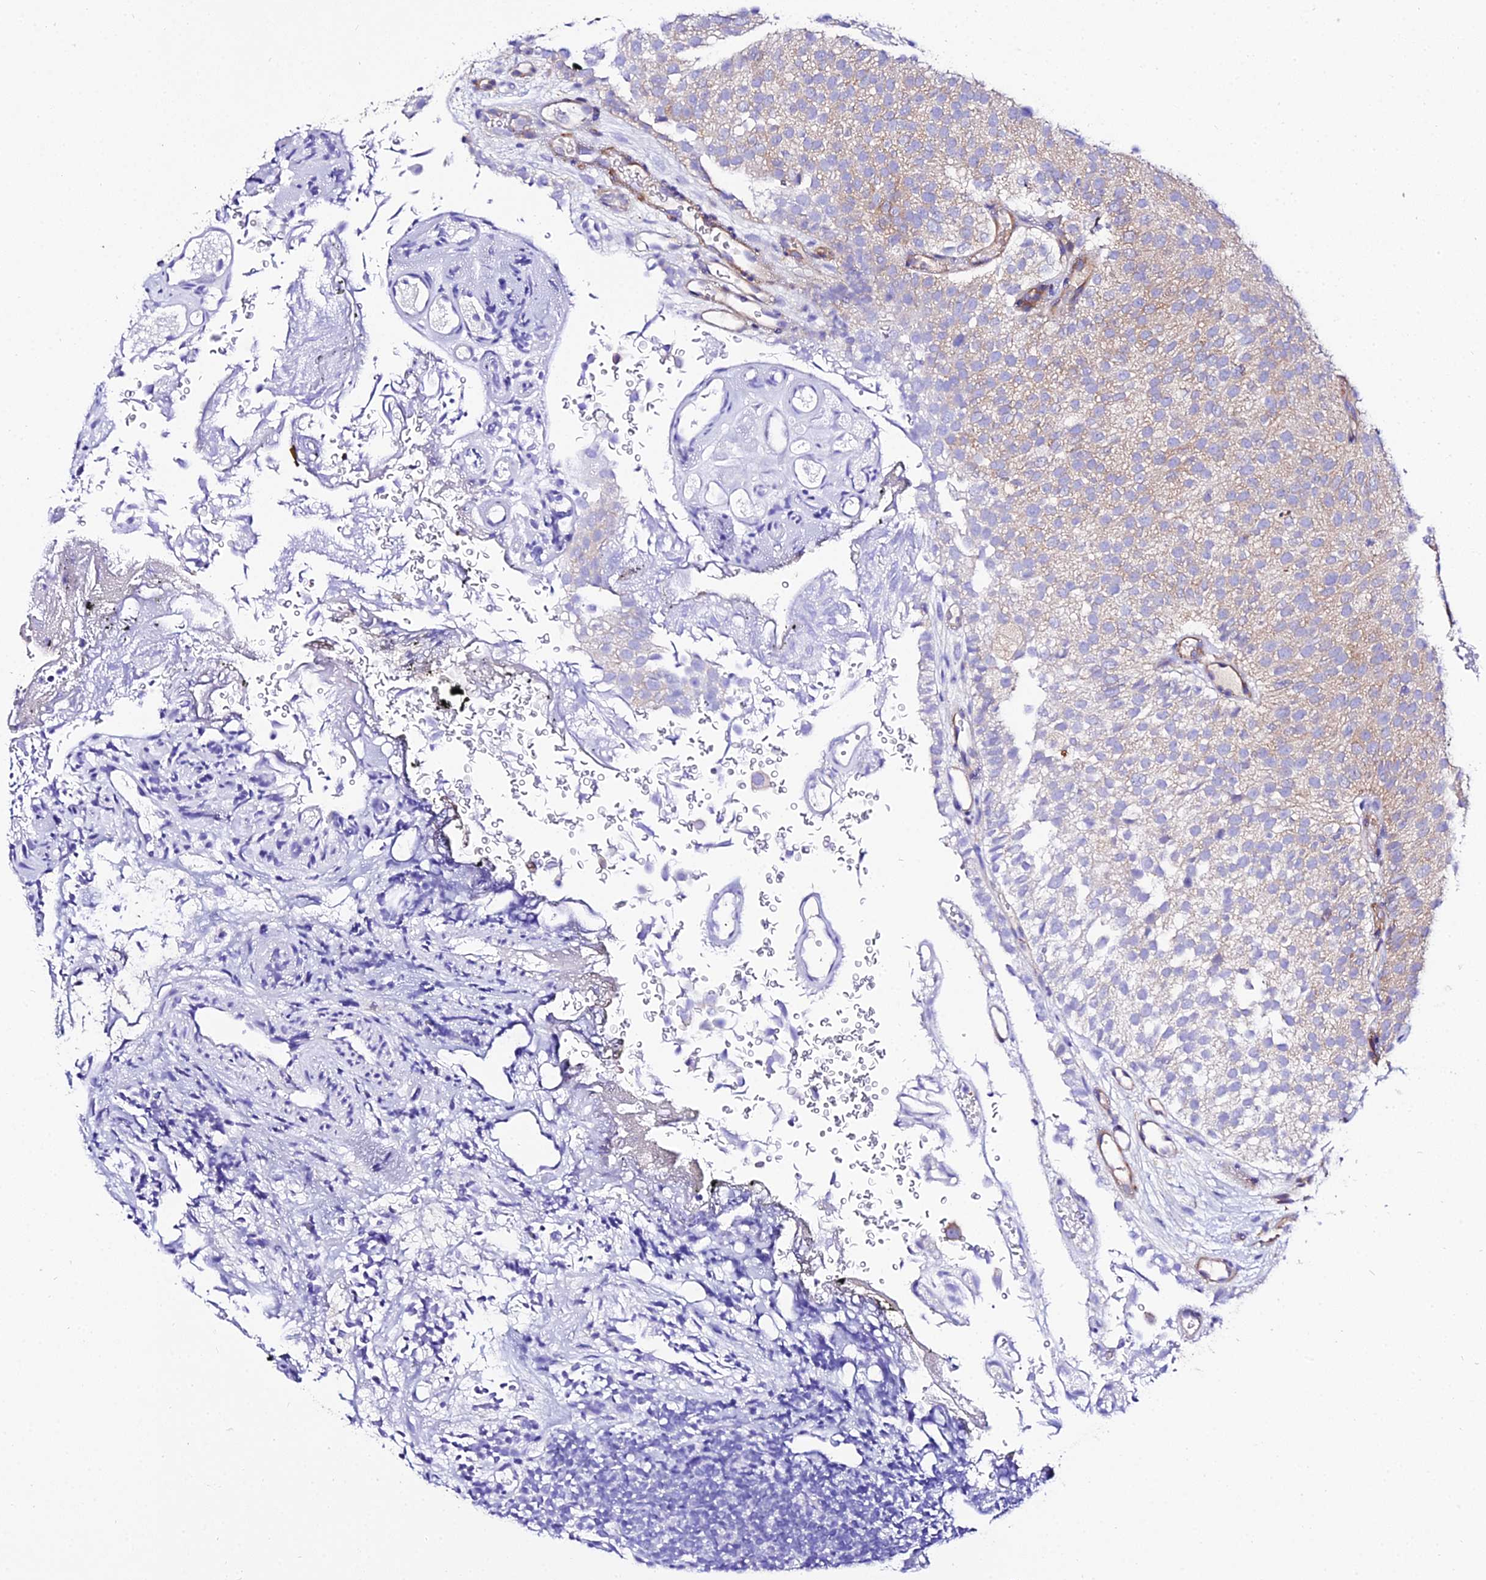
{"staining": {"intensity": "negative", "quantity": "none", "location": "none"}, "tissue": "urothelial cancer", "cell_type": "Tumor cells", "image_type": "cancer", "snomed": [{"axis": "morphology", "description": "Urothelial carcinoma, Low grade"}, {"axis": "topography", "description": "Urinary bladder"}], "caption": "High magnification brightfield microscopy of low-grade urothelial carcinoma stained with DAB (3,3'-diaminobenzidine) (brown) and counterstained with hematoxylin (blue): tumor cells show no significant expression.", "gene": "TUBA3D", "patient": {"sex": "male", "age": 78}}